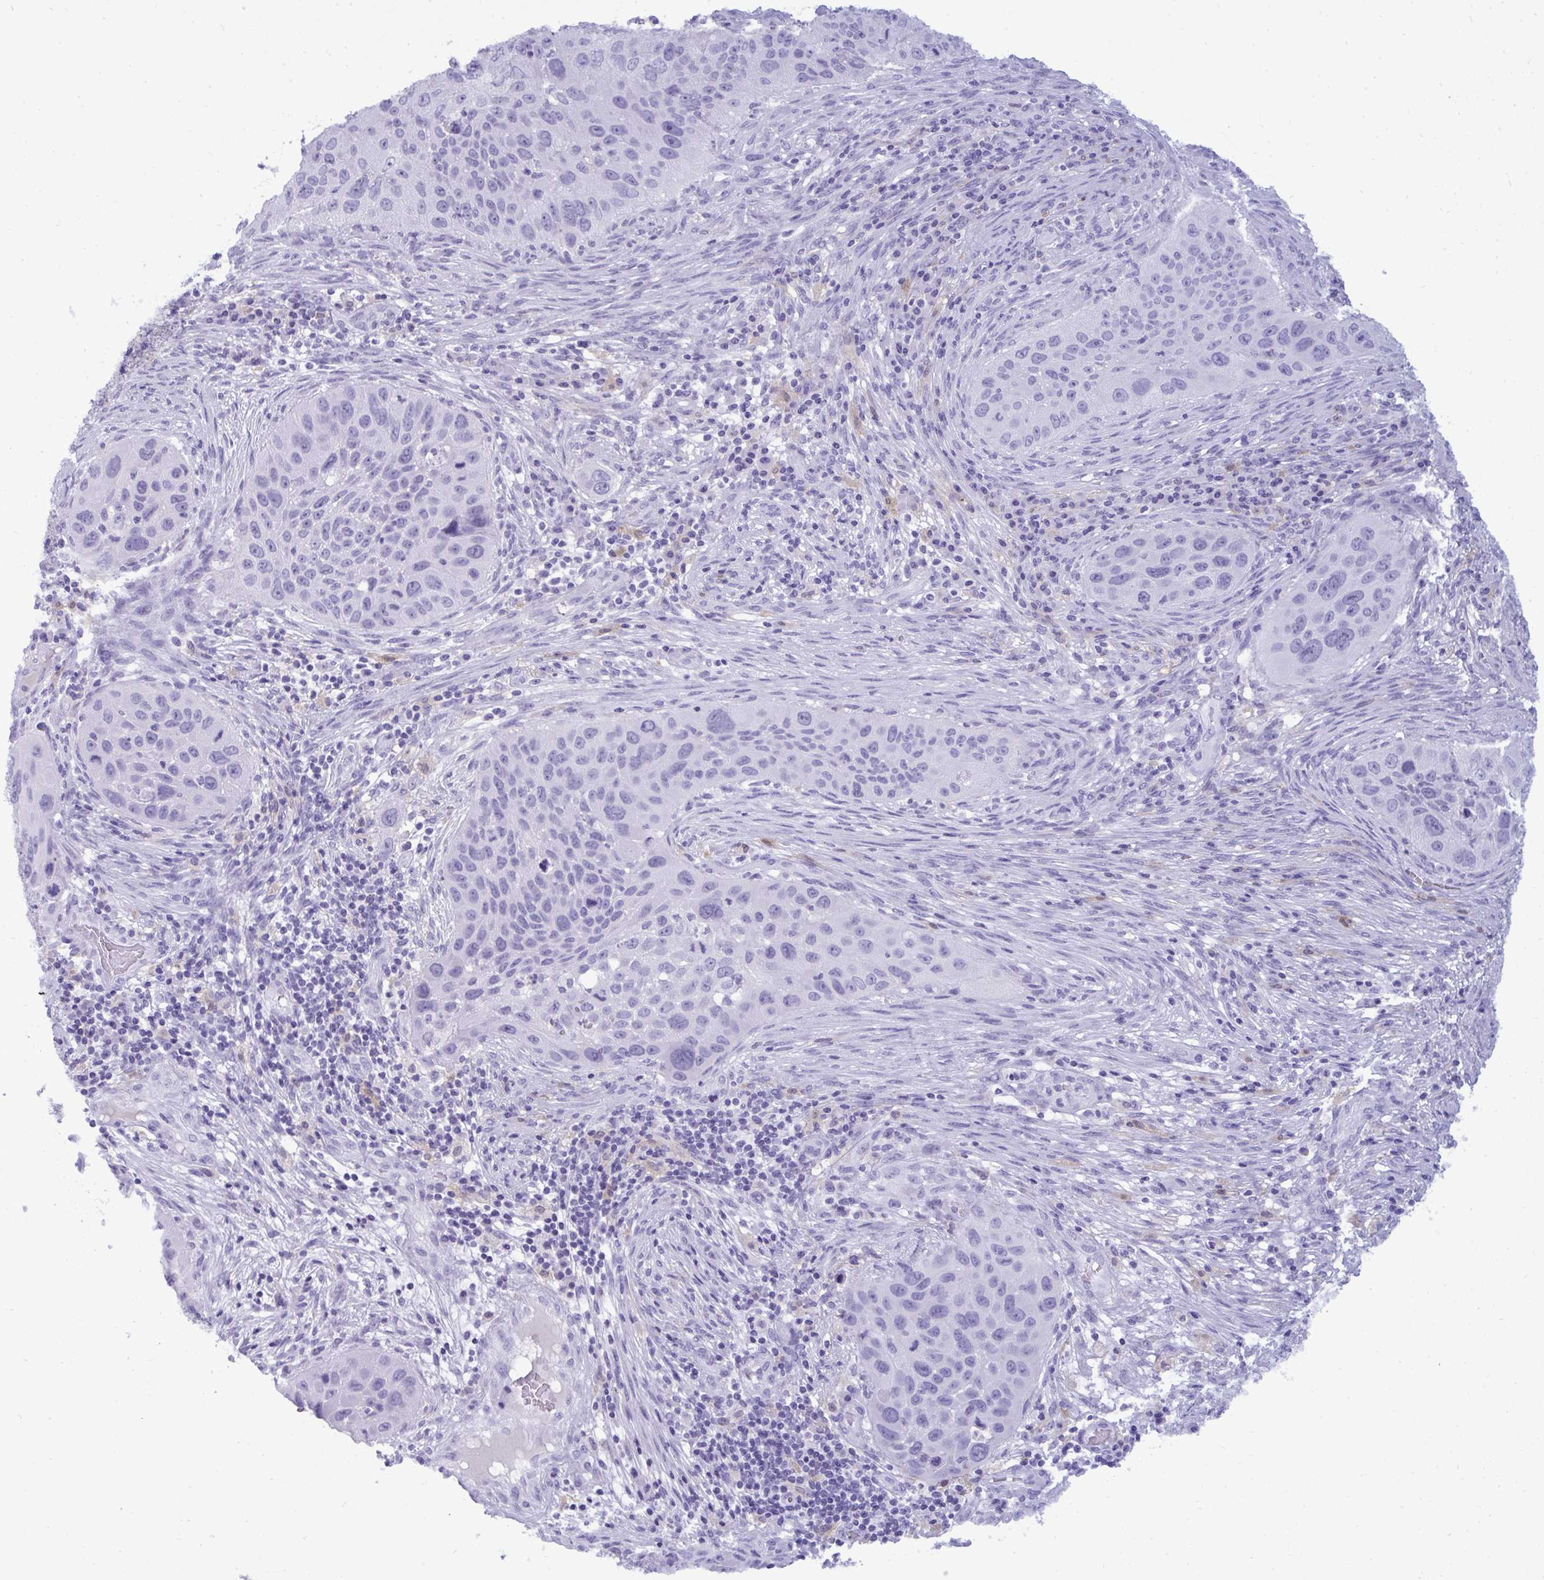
{"staining": {"intensity": "negative", "quantity": "none", "location": "none"}, "tissue": "lung cancer", "cell_type": "Tumor cells", "image_type": "cancer", "snomed": [{"axis": "morphology", "description": "Squamous cell carcinoma, NOS"}, {"axis": "topography", "description": "Lung"}], "caption": "There is no significant positivity in tumor cells of squamous cell carcinoma (lung). (DAB immunohistochemistry visualized using brightfield microscopy, high magnification).", "gene": "ANKRD60", "patient": {"sex": "male", "age": 63}}